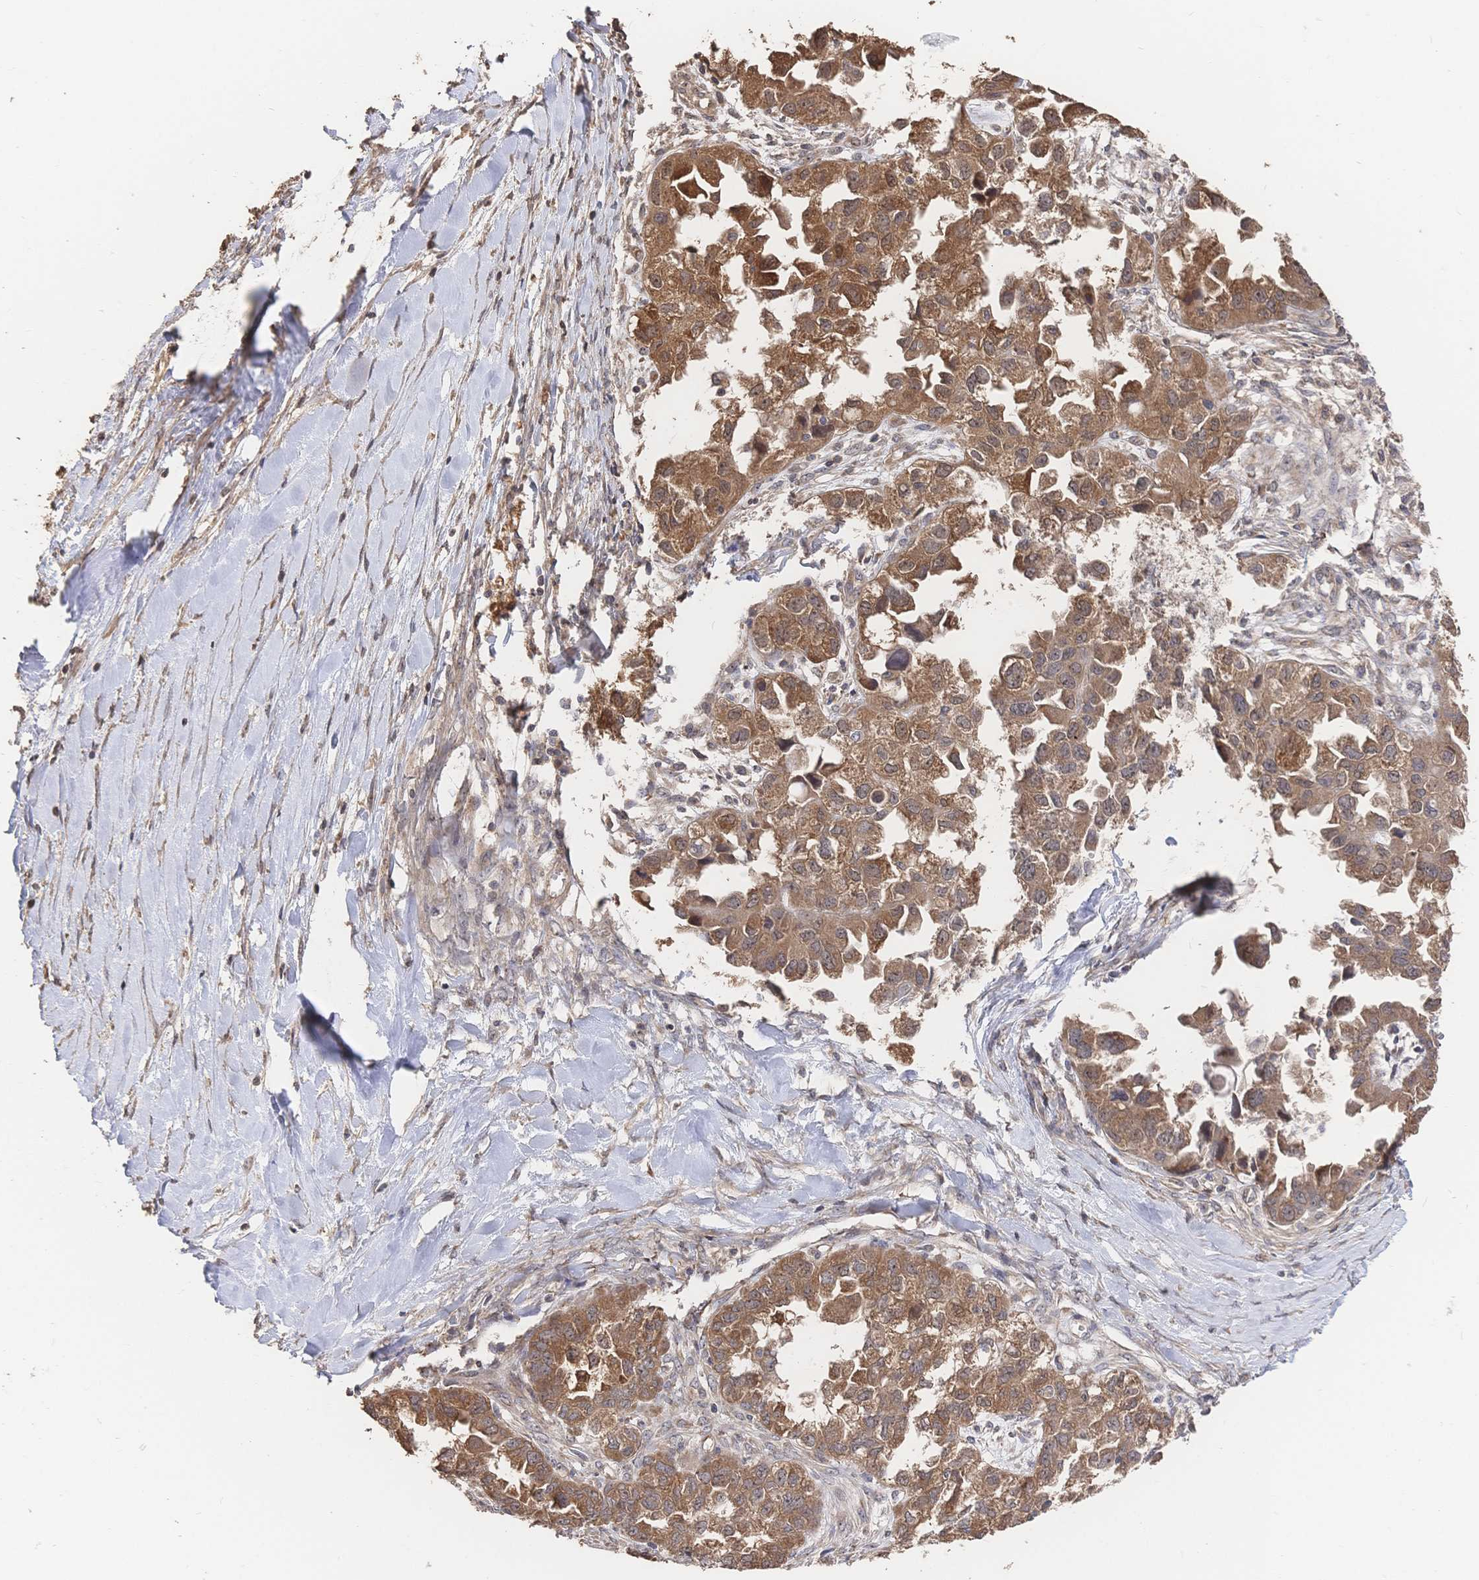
{"staining": {"intensity": "moderate", "quantity": ">75%", "location": "cytoplasmic/membranous,nuclear"}, "tissue": "ovarian cancer", "cell_type": "Tumor cells", "image_type": "cancer", "snomed": [{"axis": "morphology", "description": "Cystadenocarcinoma, serous, NOS"}, {"axis": "topography", "description": "Ovary"}], "caption": "The image displays immunohistochemical staining of ovarian serous cystadenocarcinoma. There is moderate cytoplasmic/membranous and nuclear staining is identified in about >75% of tumor cells.", "gene": "DNAJA4", "patient": {"sex": "female", "age": 84}}